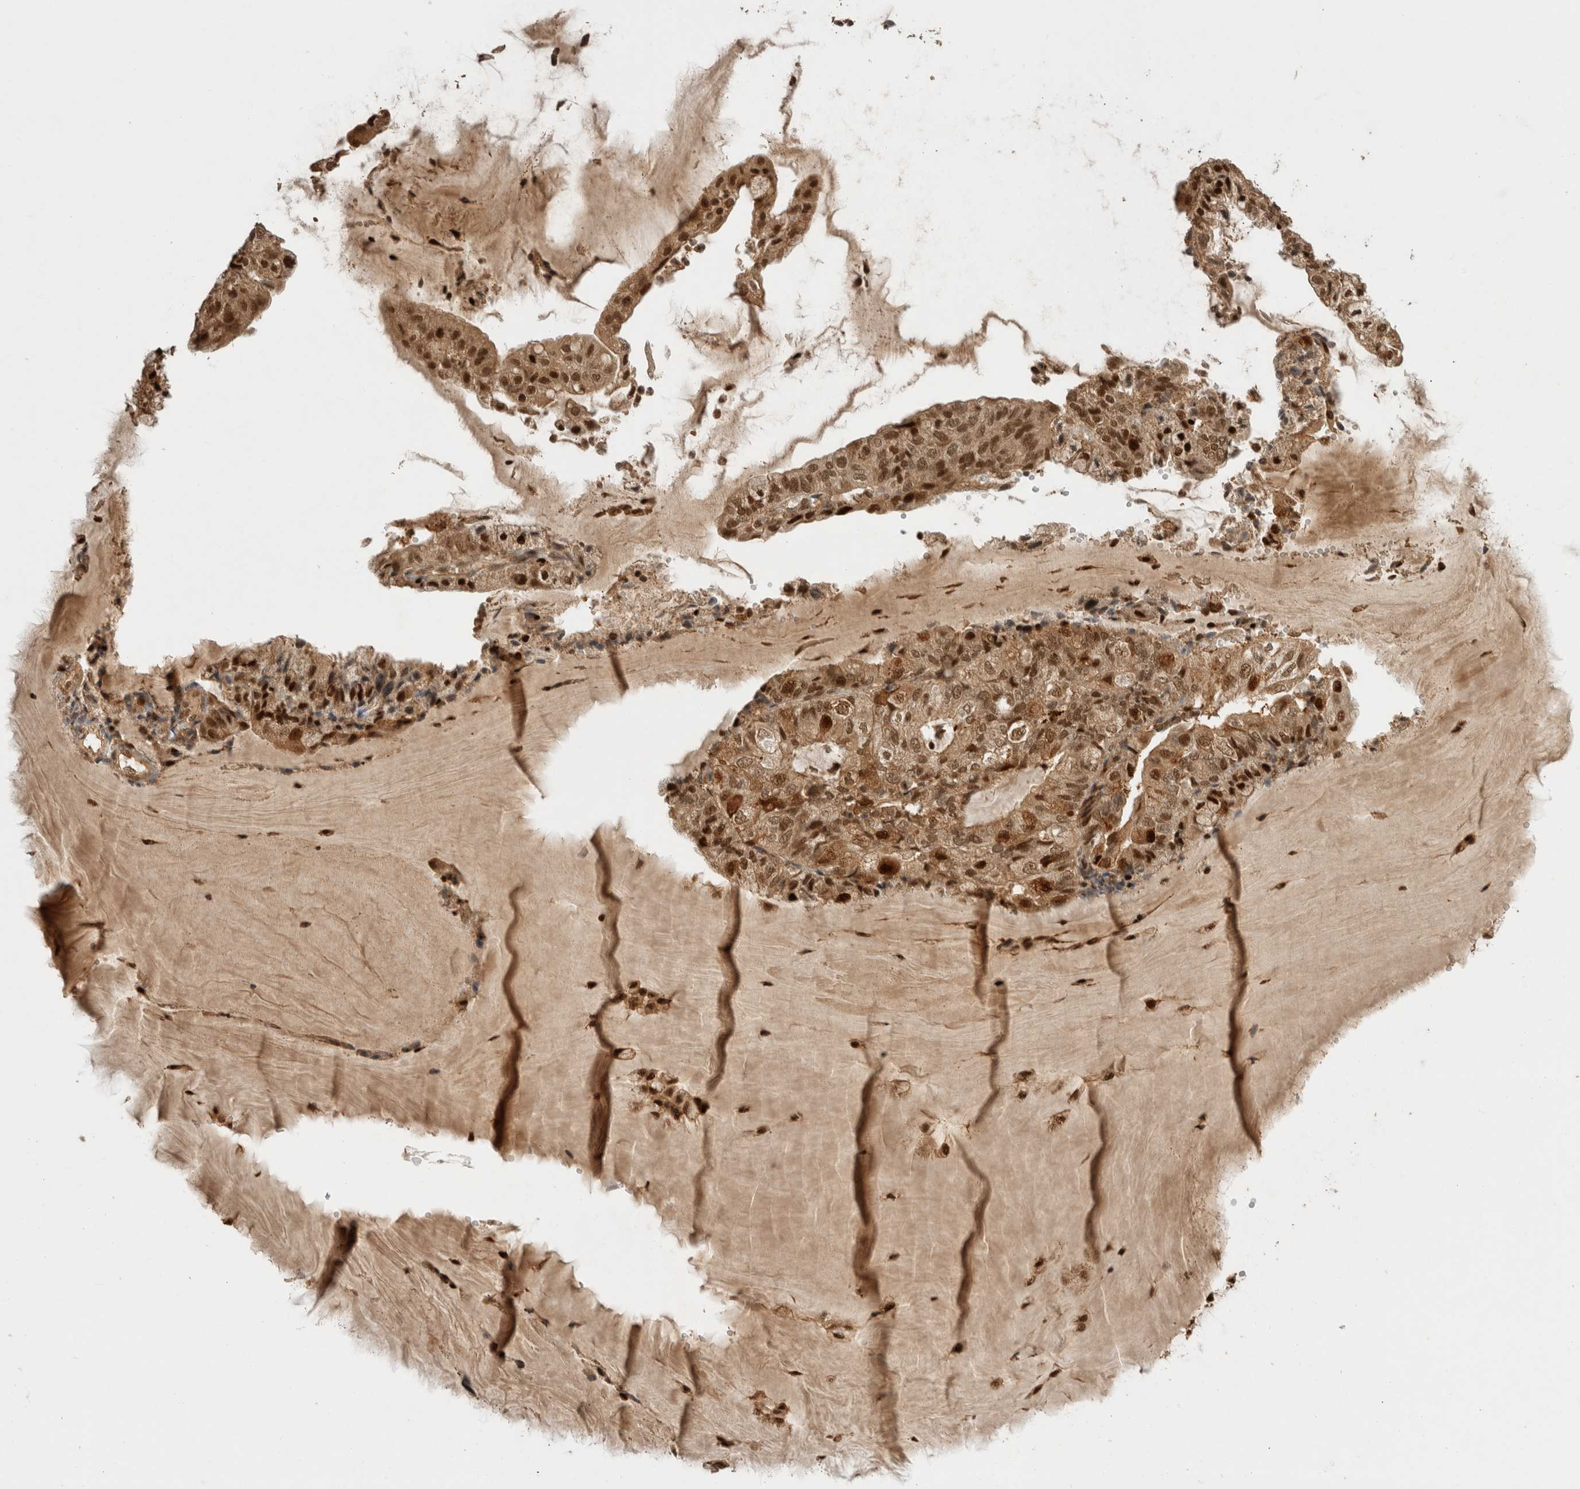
{"staining": {"intensity": "strong", "quantity": ">75%", "location": "cytoplasmic/membranous,nuclear"}, "tissue": "endometrial cancer", "cell_type": "Tumor cells", "image_type": "cancer", "snomed": [{"axis": "morphology", "description": "Adenocarcinoma, NOS"}, {"axis": "topography", "description": "Endometrium"}], "caption": "A brown stain highlights strong cytoplasmic/membranous and nuclear staining of a protein in human endometrial cancer tumor cells. Nuclei are stained in blue.", "gene": "SNRNP40", "patient": {"sex": "female", "age": 81}}